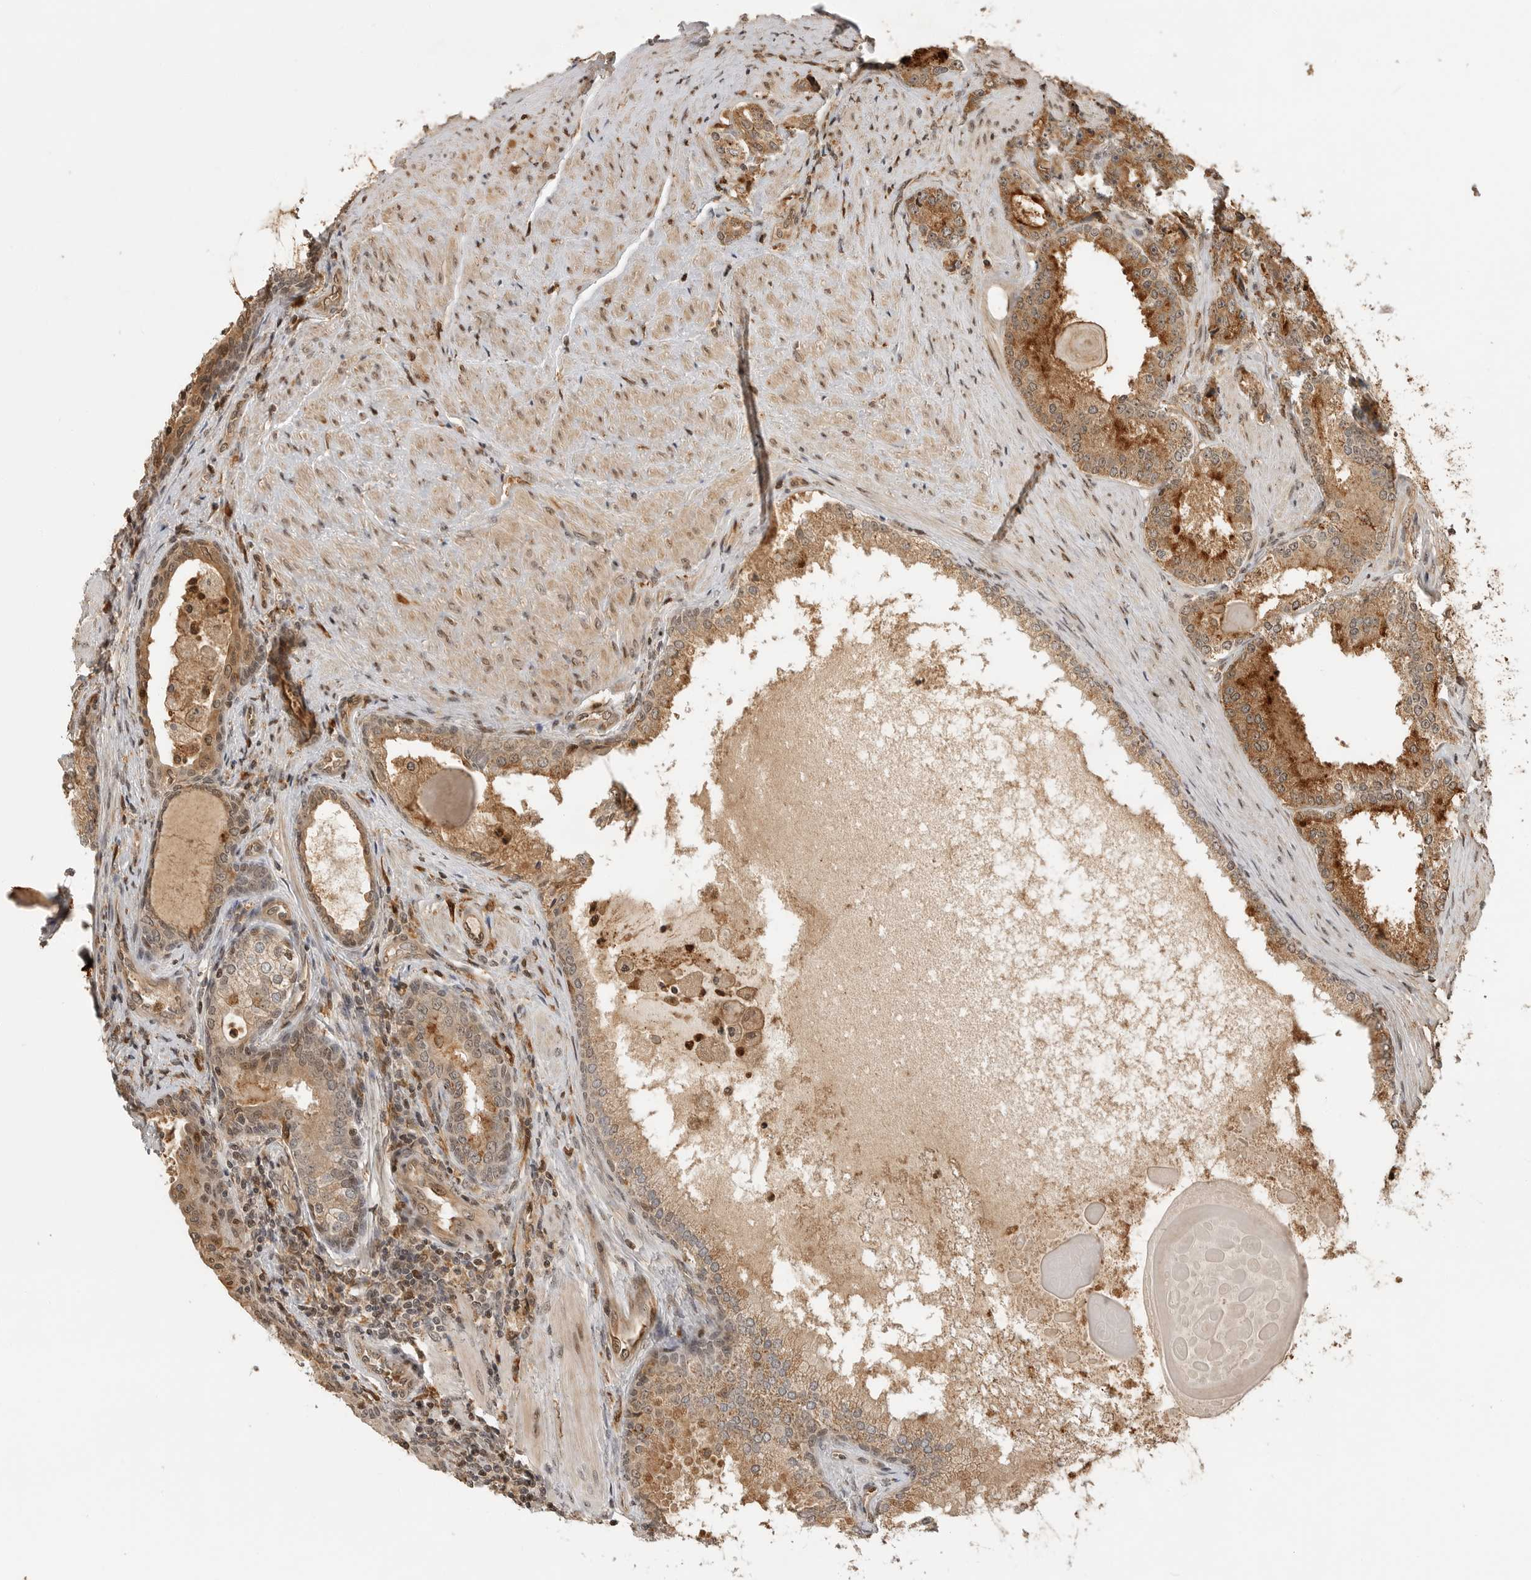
{"staining": {"intensity": "strong", "quantity": "25%-75%", "location": "cytoplasmic/membranous"}, "tissue": "prostate cancer", "cell_type": "Tumor cells", "image_type": "cancer", "snomed": [{"axis": "morphology", "description": "Adenocarcinoma, High grade"}, {"axis": "topography", "description": "Prostate"}], "caption": "Prostate cancer was stained to show a protein in brown. There is high levels of strong cytoplasmic/membranous expression in approximately 25%-75% of tumor cells.", "gene": "BMP2K", "patient": {"sex": "male", "age": 60}}